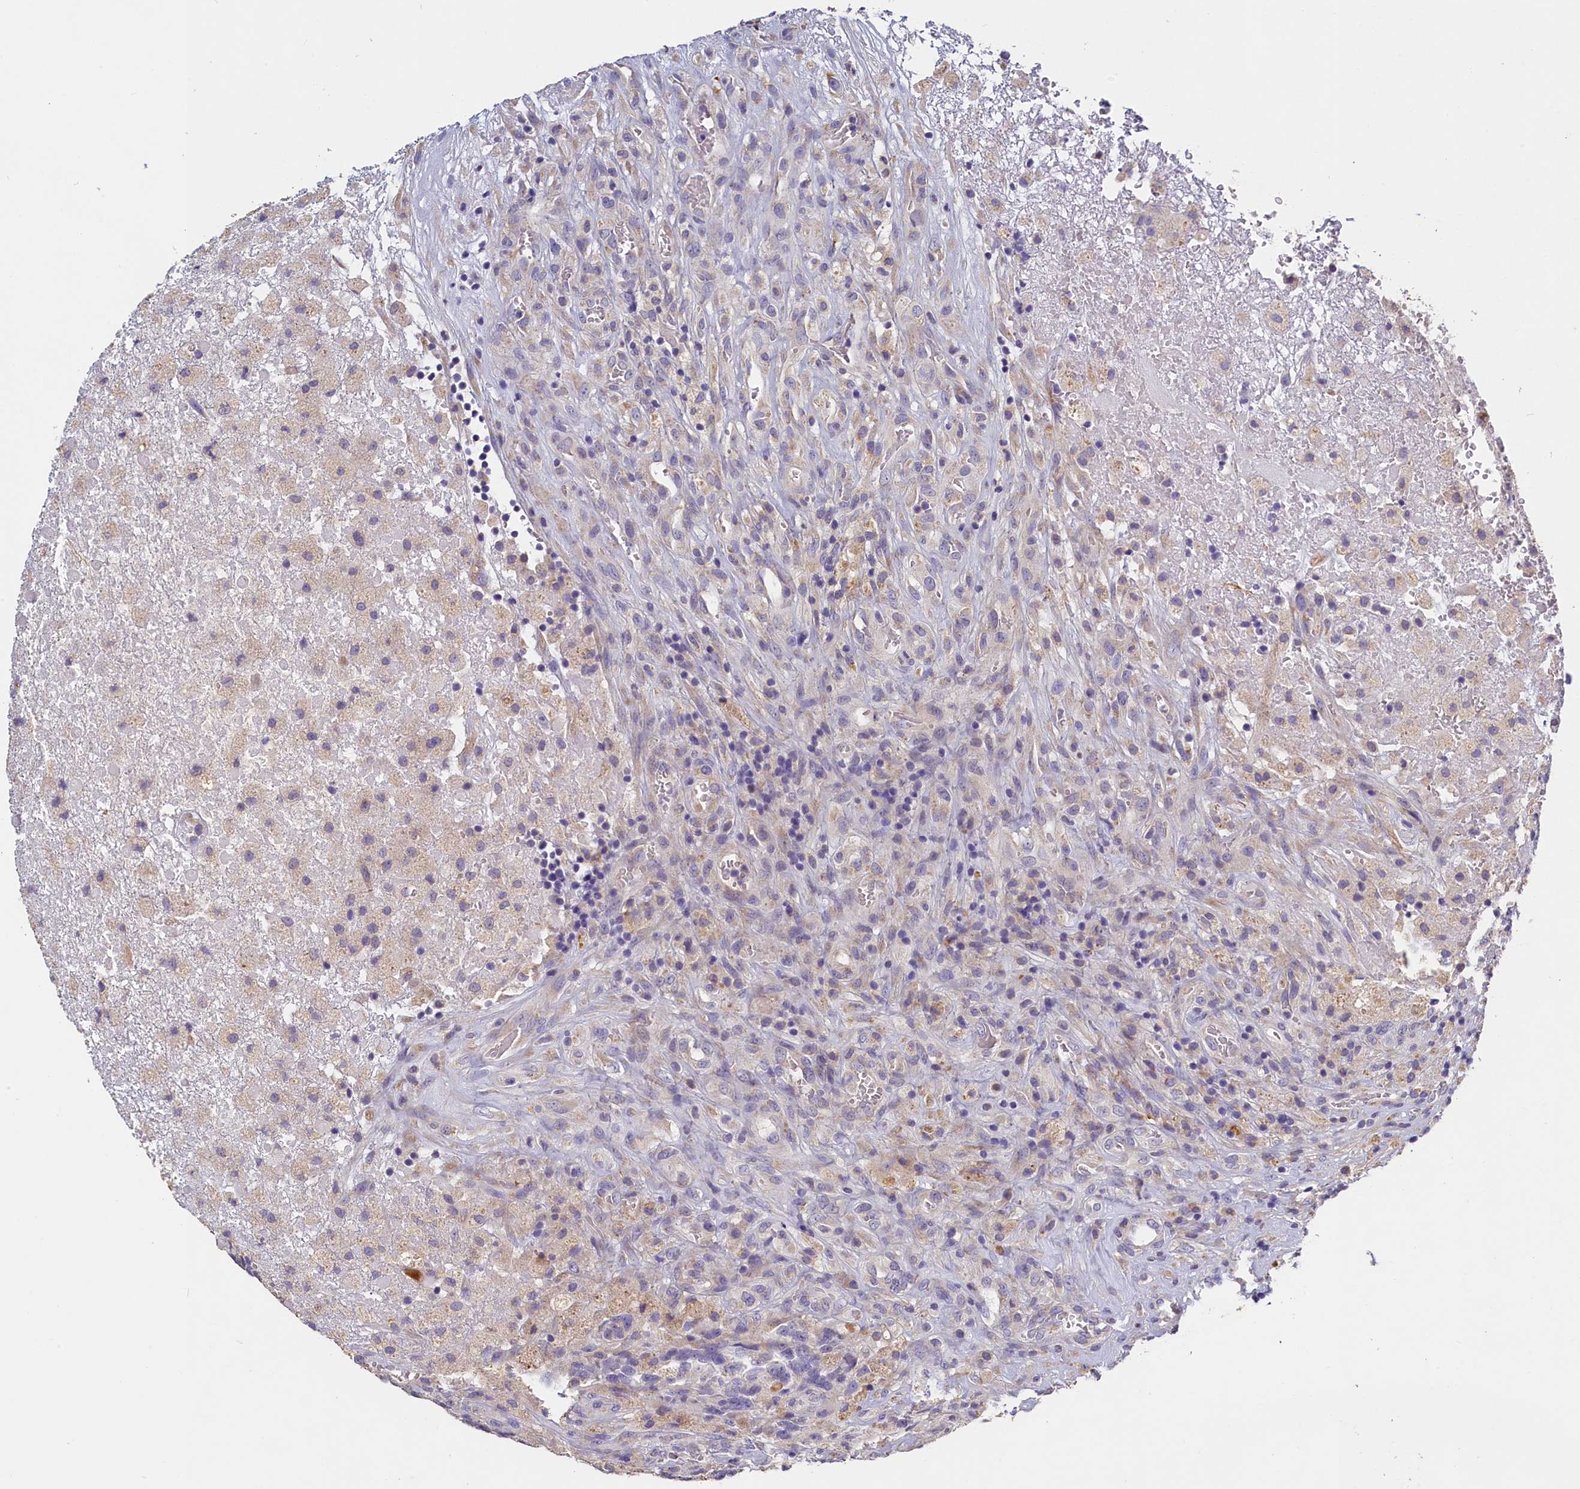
{"staining": {"intensity": "weak", "quantity": "<25%", "location": "cytoplasmic/membranous"}, "tissue": "glioma", "cell_type": "Tumor cells", "image_type": "cancer", "snomed": [{"axis": "morphology", "description": "Glioma, malignant, High grade"}, {"axis": "topography", "description": "Brain"}], "caption": "High power microscopy photomicrograph of an immunohistochemistry image of malignant glioma (high-grade), revealing no significant expression in tumor cells.", "gene": "ST7L", "patient": {"sex": "male", "age": 69}}